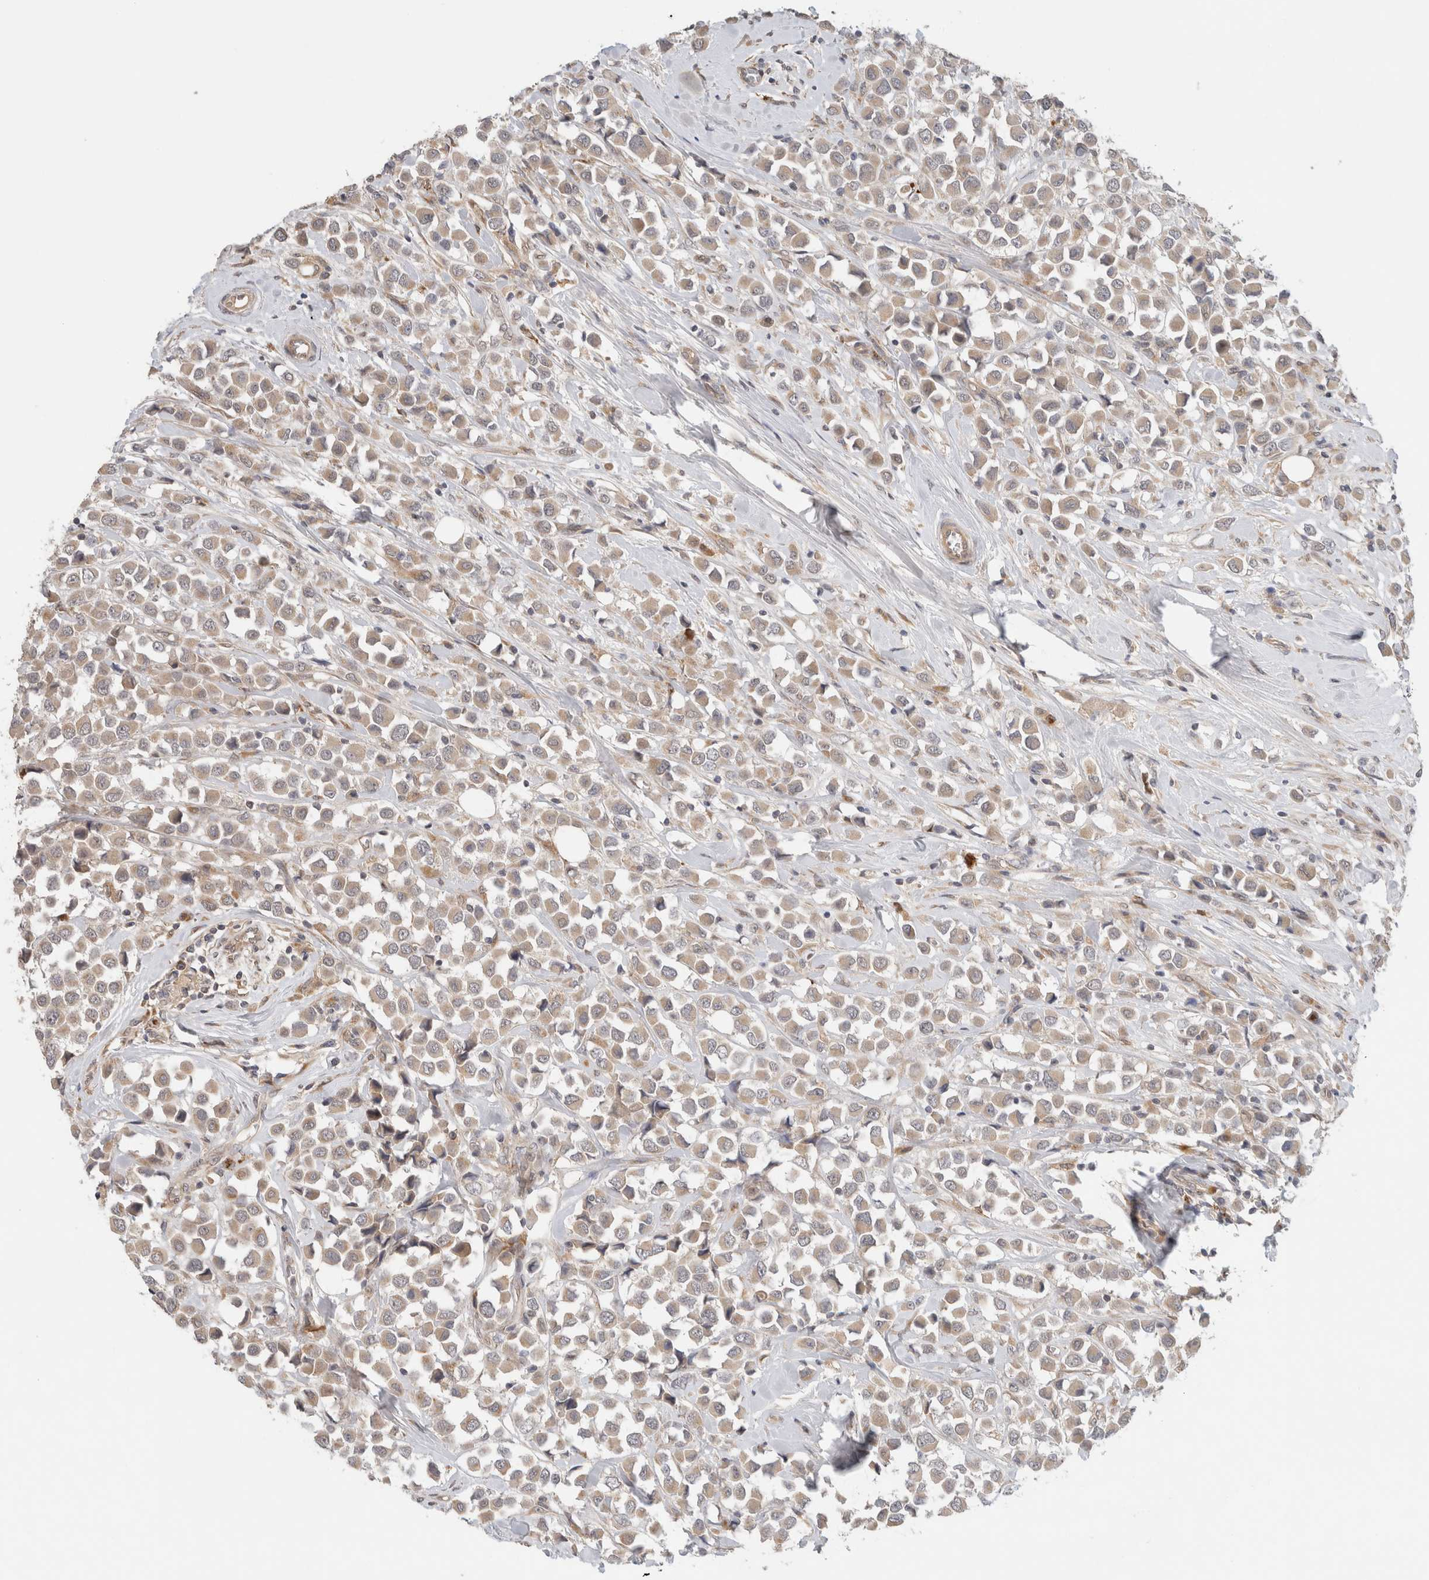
{"staining": {"intensity": "weak", "quantity": ">75%", "location": "cytoplasmic/membranous"}, "tissue": "breast cancer", "cell_type": "Tumor cells", "image_type": "cancer", "snomed": [{"axis": "morphology", "description": "Duct carcinoma"}, {"axis": "topography", "description": "Breast"}], "caption": "Weak cytoplasmic/membranous staining is present in approximately >75% of tumor cells in breast cancer. (DAB (3,3'-diaminobenzidine) IHC, brown staining for protein, blue staining for nuclei).", "gene": "SGK1", "patient": {"sex": "female", "age": 61}}